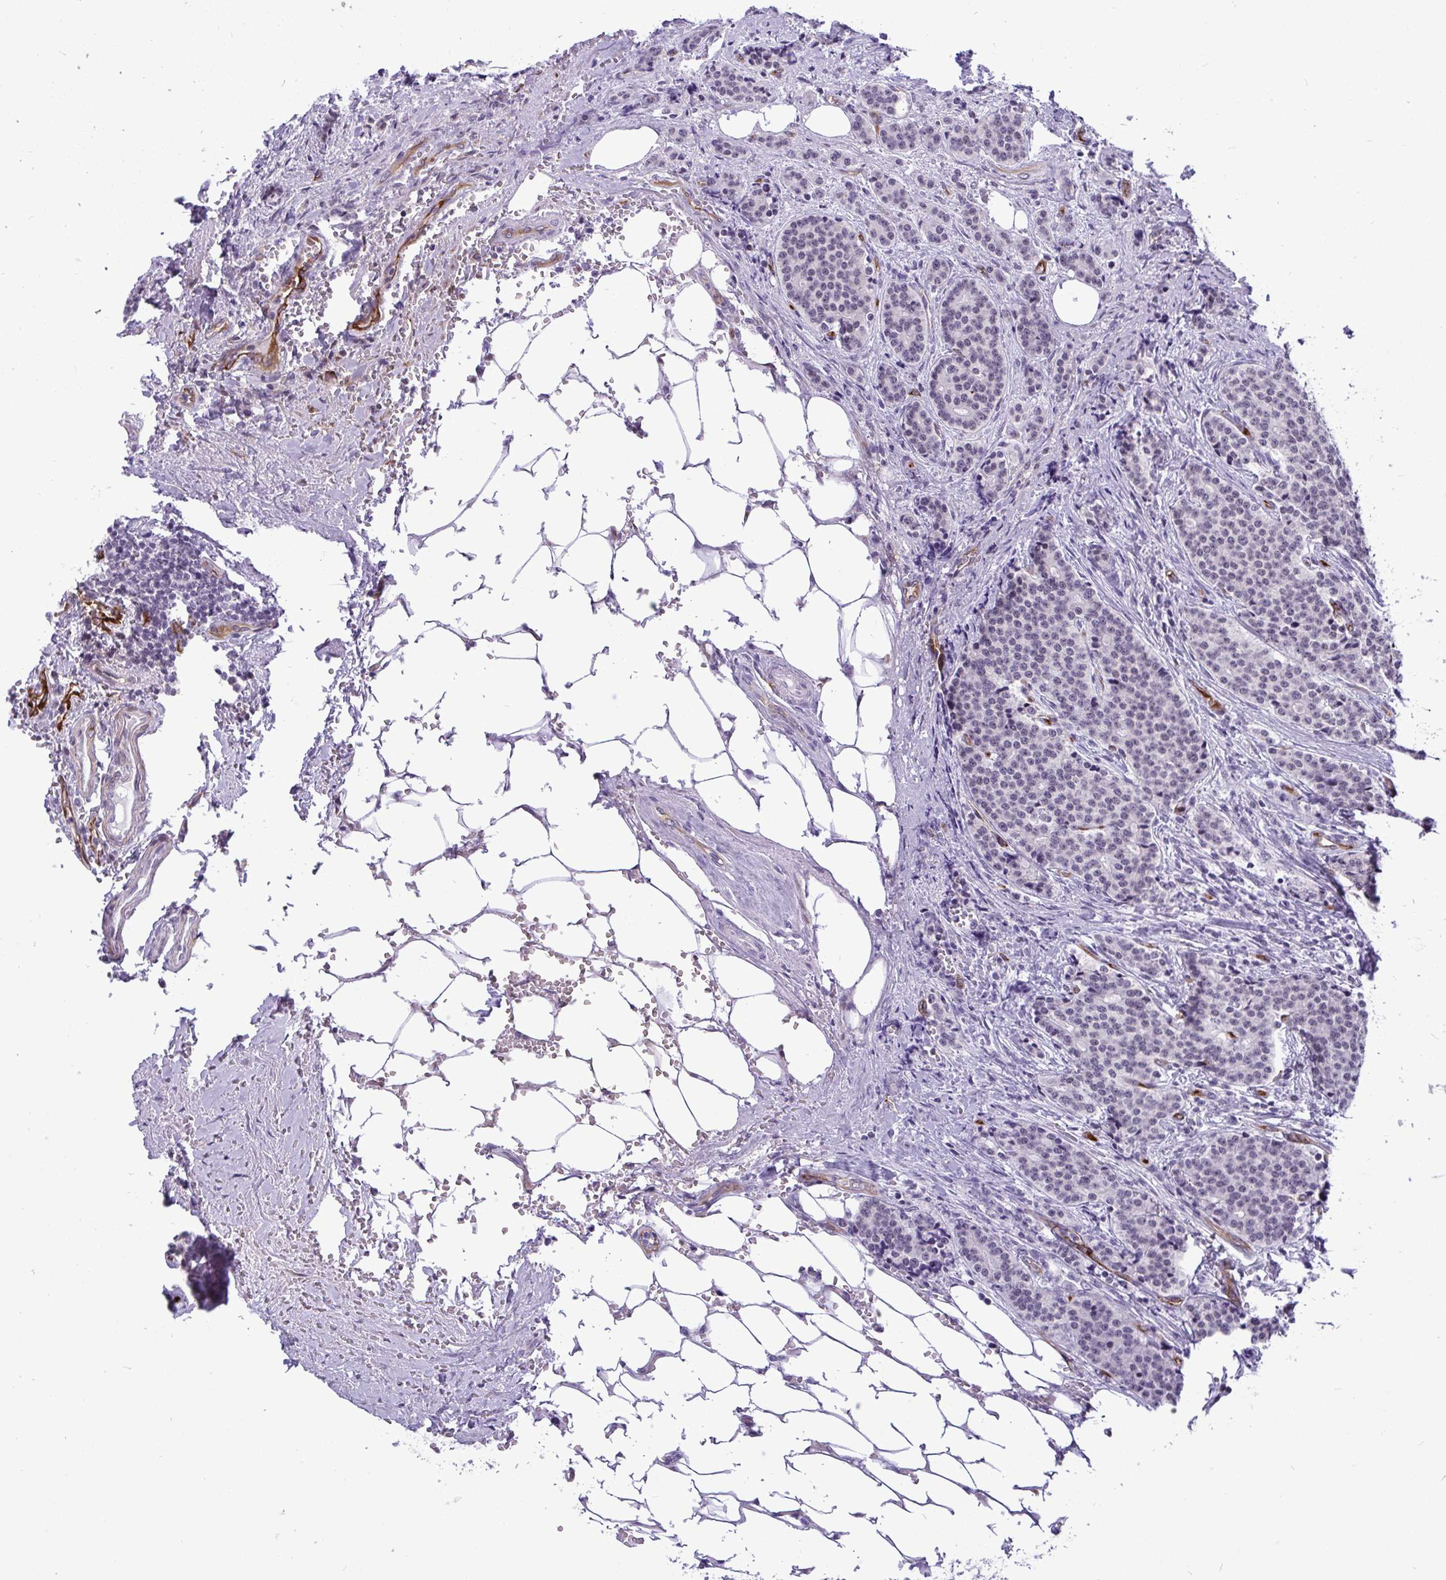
{"staining": {"intensity": "negative", "quantity": "none", "location": "none"}, "tissue": "carcinoid", "cell_type": "Tumor cells", "image_type": "cancer", "snomed": [{"axis": "morphology", "description": "Carcinoid, malignant, NOS"}, {"axis": "topography", "description": "Small intestine"}], "caption": "Immunohistochemistry (IHC) histopathology image of neoplastic tissue: malignant carcinoid stained with DAB (3,3'-diaminobenzidine) shows no significant protein expression in tumor cells. (DAB (3,3'-diaminobenzidine) IHC visualized using brightfield microscopy, high magnification).", "gene": "EML1", "patient": {"sex": "female", "age": 73}}